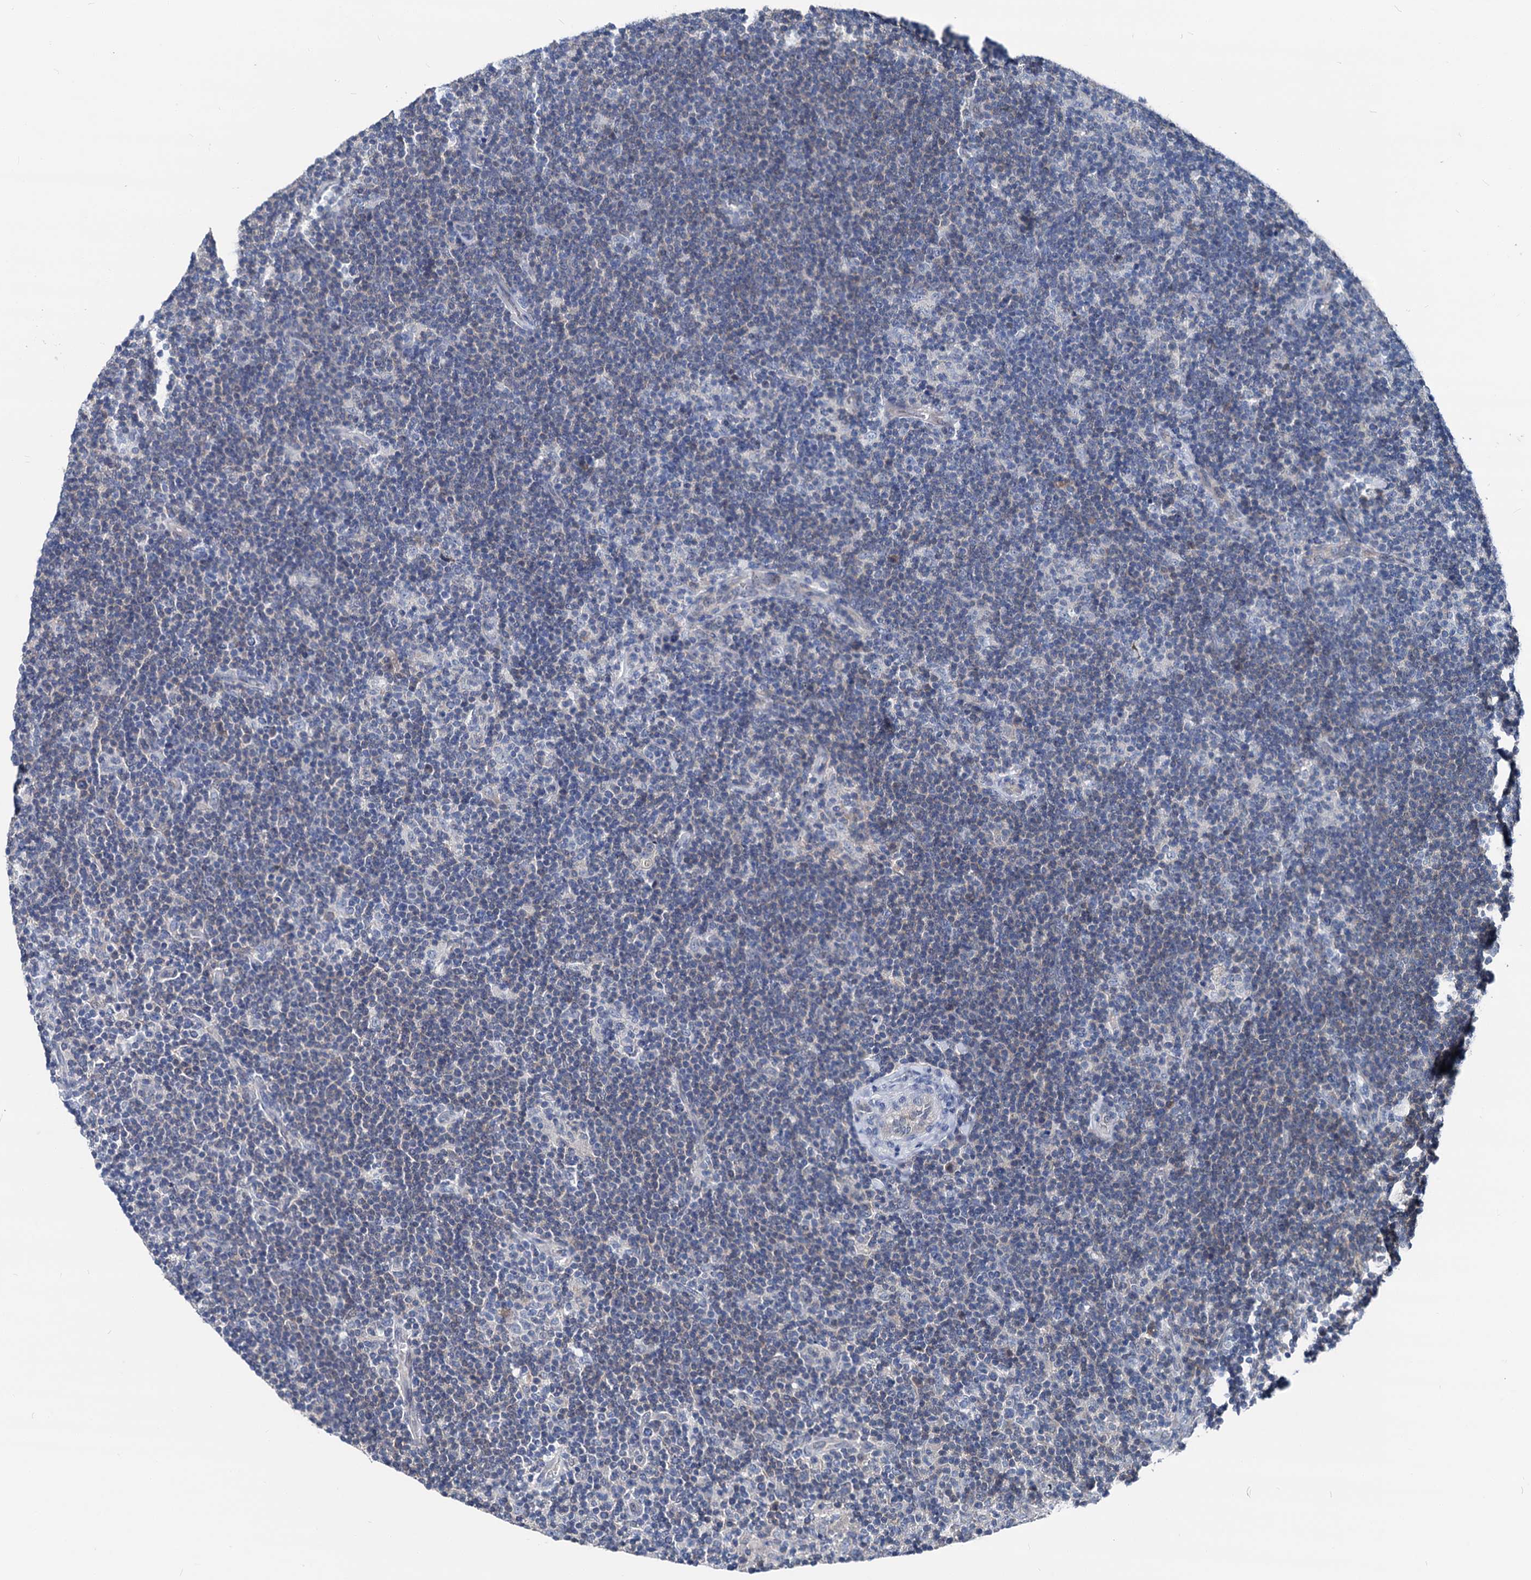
{"staining": {"intensity": "negative", "quantity": "none", "location": "none"}, "tissue": "lymphoma", "cell_type": "Tumor cells", "image_type": "cancer", "snomed": [{"axis": "morphology", "description": "Hodgkin's disease, NOS"}, {"axis": "topography", "description": "Lymph node"}], "caption": "Photomicrograph shows no protein expression in tumor cells of Hodgkin's disease tissue.", "gene": "GLO1", "patient": {"sex": "female", "age": 57}}